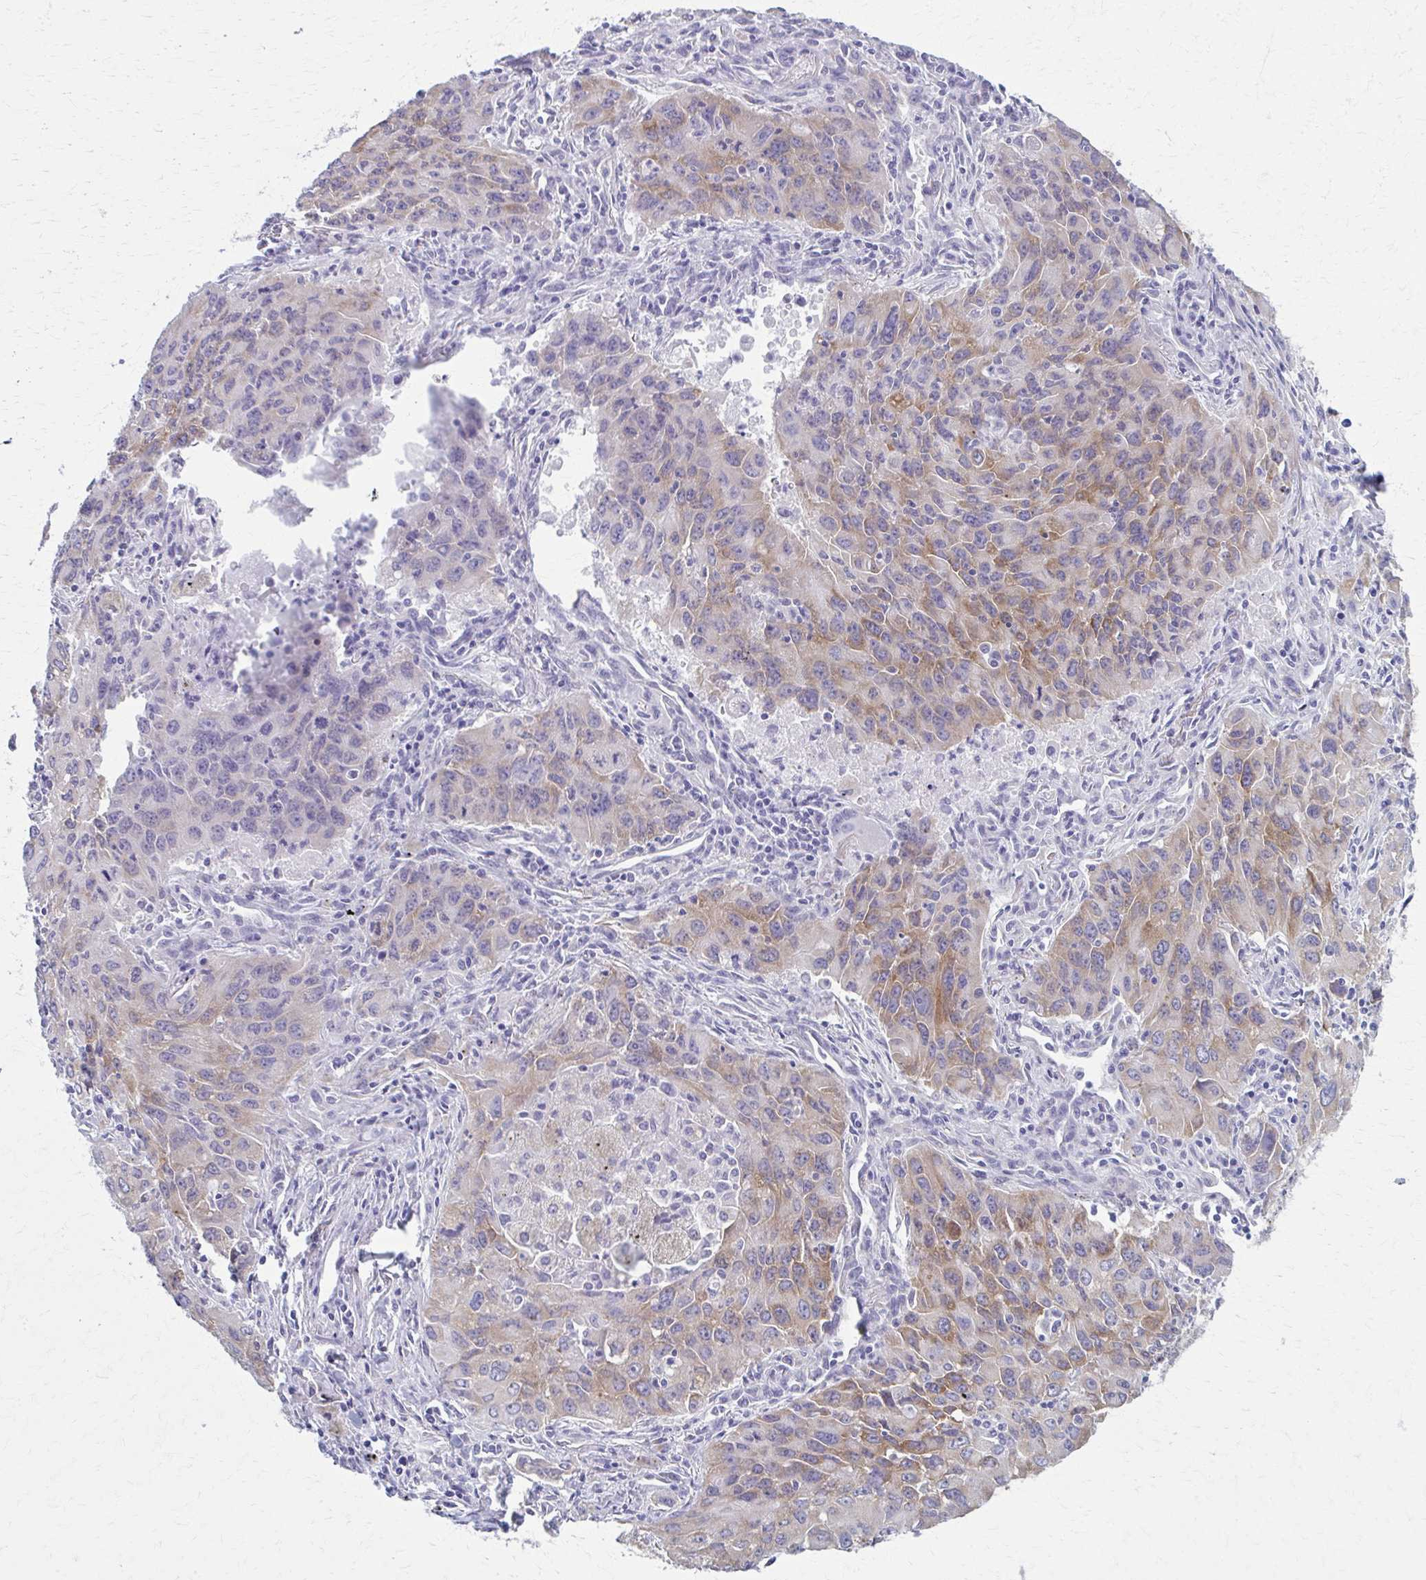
{"staining": {"intensity": "moderate", "quantity": "25%-75%", "location": "cytoplasmic/membranous"}, "tissue": "lung cancer", "cell_type": "Tumor cells", "image_type": "cancer", "snomed": [{"axis": "morphology", "description": "Adenocarcinoma, NOS"}, {"axis": "morphology", "description": "Adenocarcinoma, metastatic, NOS"}, {"axis": "topography", "description": "Lymph node"}, {"axis": "topography", "description": "Lung"}], "caption": "Immunohistochemical staining of human lung metastatic adenocarcinoma demonstrates moderate cytoplasmic/membranous protein expression in about 25%-75% of tumor cells.", "gene": "SPATS2L", "patient": {"sex": "female", "age": 42}}